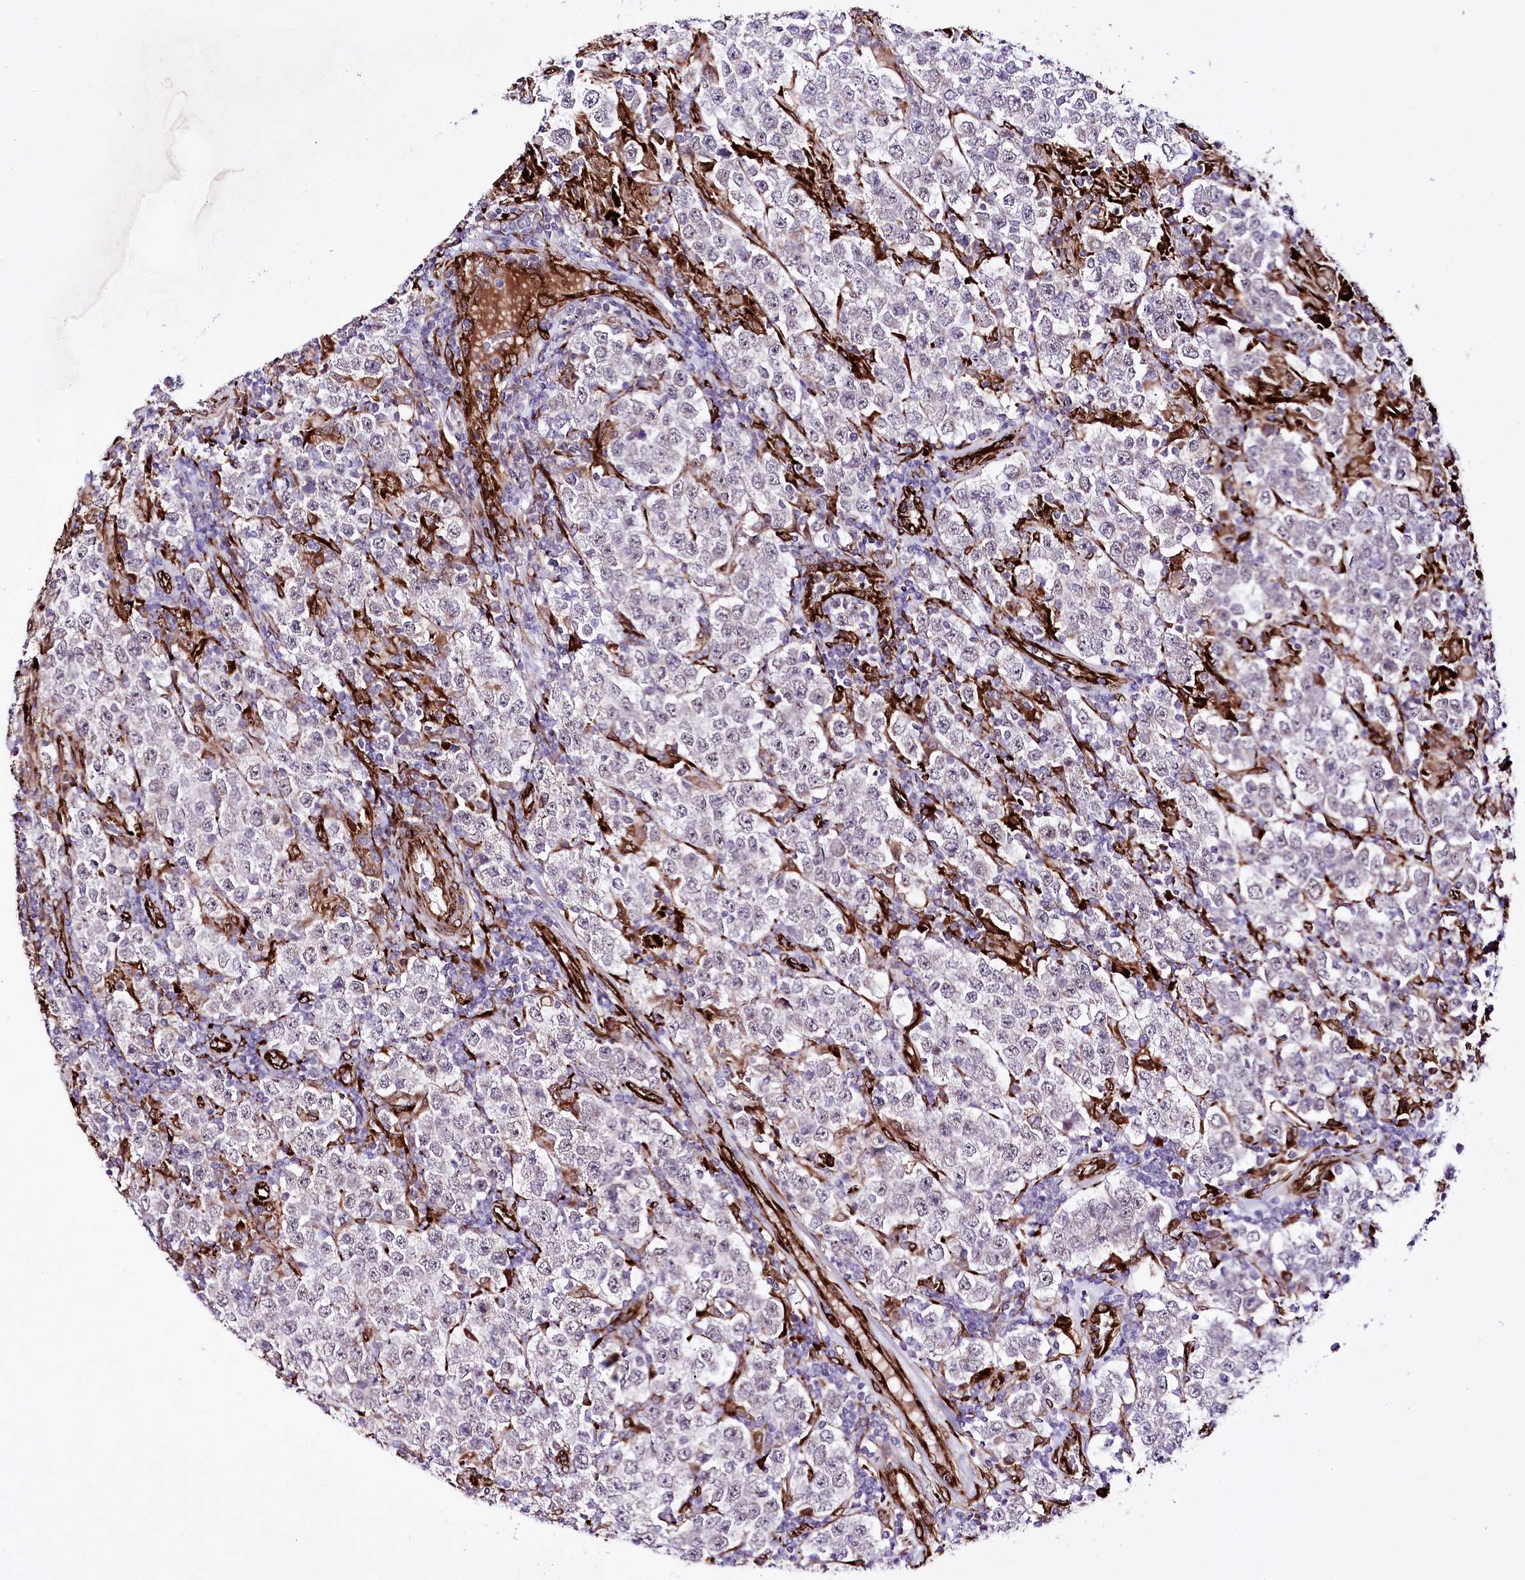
{"staining": {"intensity": "negative", "quantity": "none", "location": "none"}, "tissue": "testis cancer", "cell_type": "Tumor cells", "image_type": "cancer", "snomed": [{"axis": "morphology", "description": "Normal tissue, NOS"}, {"axis": "morphology", "description": "Urothelial carcinoma, High grade"}, {"axis": "morphology", "description": "Seminoma, NOS"}, {"axis": "morphology", "description": "Carcinoma, Embryonal, NOS"}, {"axis": "topography", "description": "Urinary bladder"}, {"axis": "topography", "description": "Testis"}], "caption": "High power microscopy histopathology image of an immunohistochemistry (IHC) image of testis cancer, revealing no significant positivity in tumor cells.", "gene": "WWC1", "patient": {"sex": "male", "age": 41}}